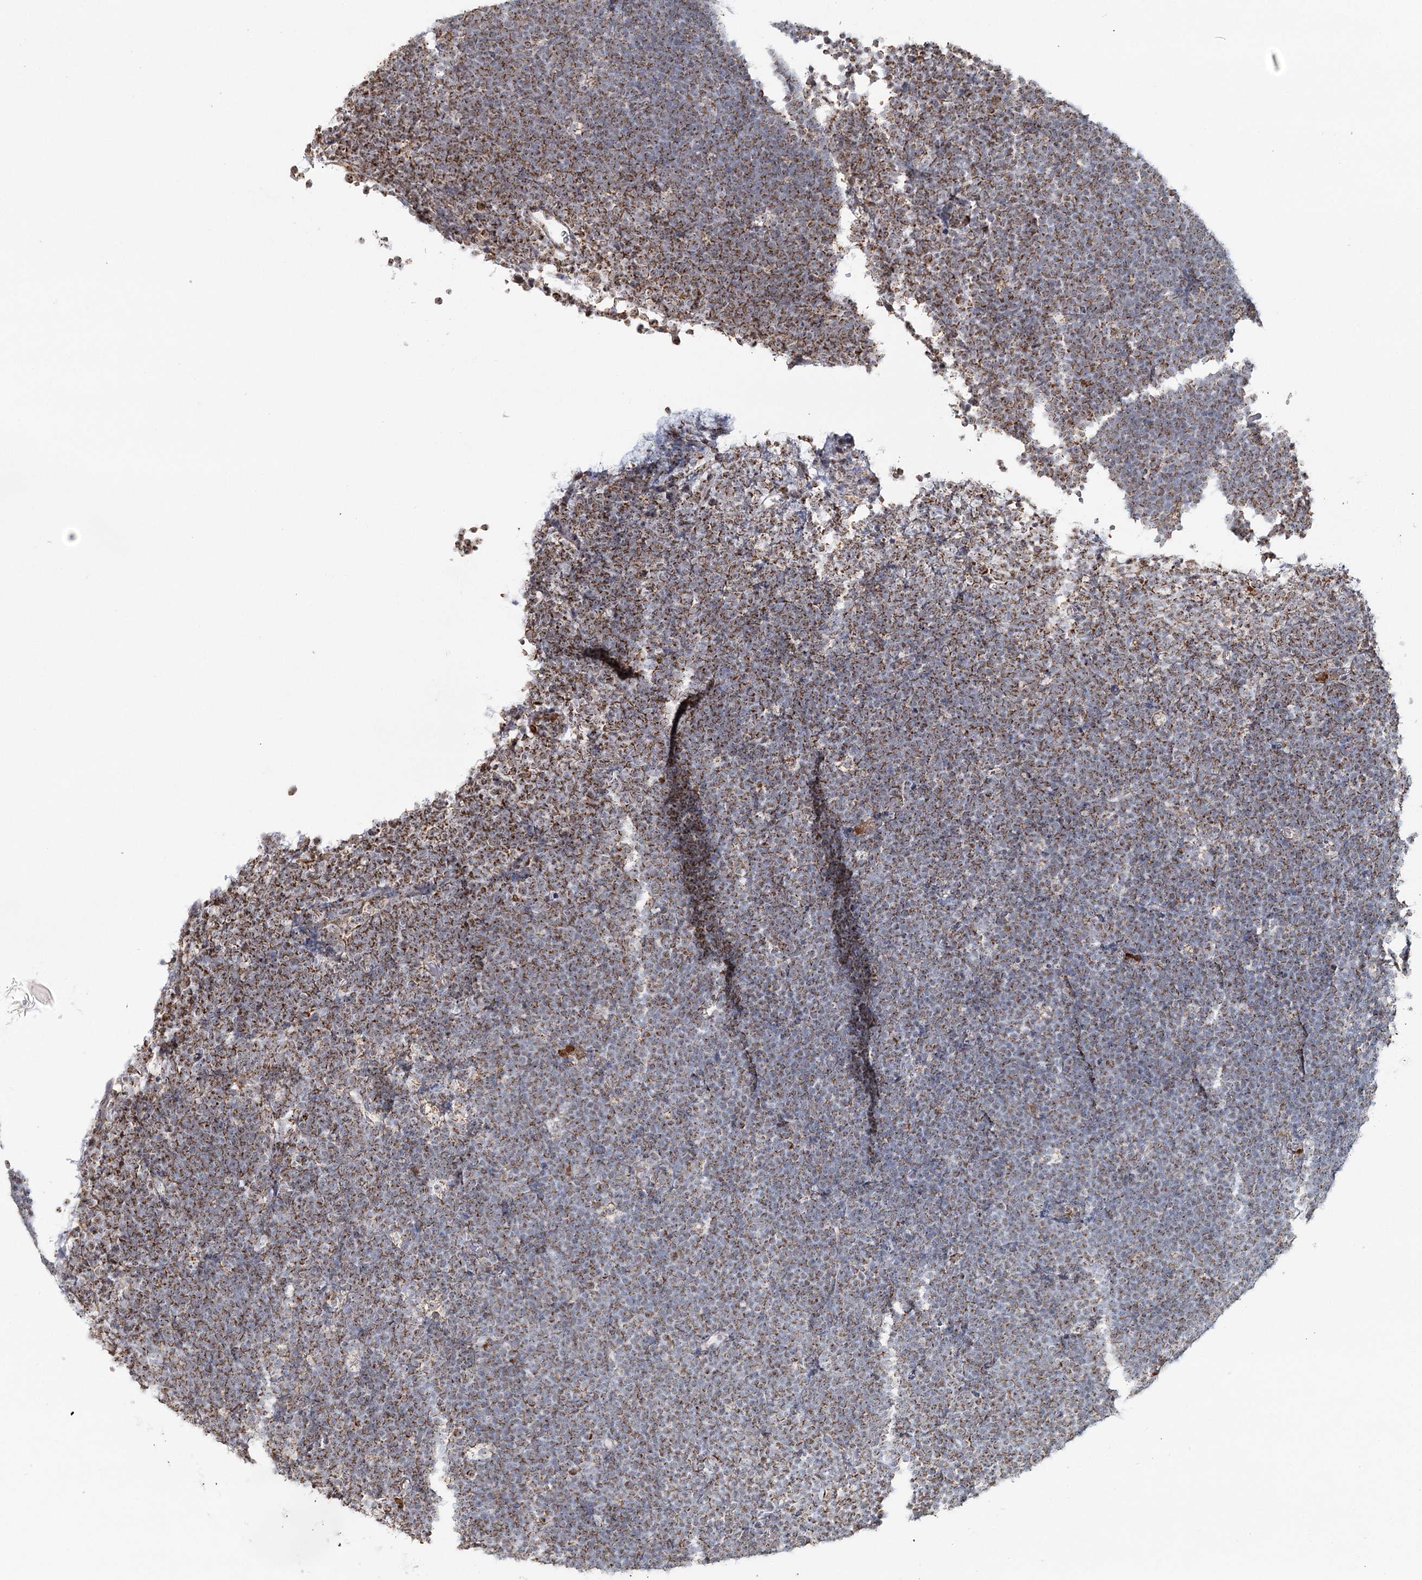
{"staining": {"intensity": "moderate", "quantity": "<25%", "location": "cytoplasmic/membranous"}, "tissue": "lymphoma", "cell_type": "Tumor cells", "image_type": "cancer", "snomed": [{"axis": "morphology", "description": "Malignant lymphoma, non-Hodgkin's type, High grade"}, {"axis": "topography", "description": "Lymph node"}], "caption": "Protein staining by immunohistochemistry reveals moderate cytoplasmic/membranous expression in approximately <25% of tumor cells in malignant lymphoma, non-Hodgkin's type (high-grade). The staining was performed using DAB to visualize the protein expression in brown, while the nuclei were stained in blue with hematoxylin (Magnification: 20x).", "gene": "ATAD1", "patient": {"sex": "male", "age": 13}}